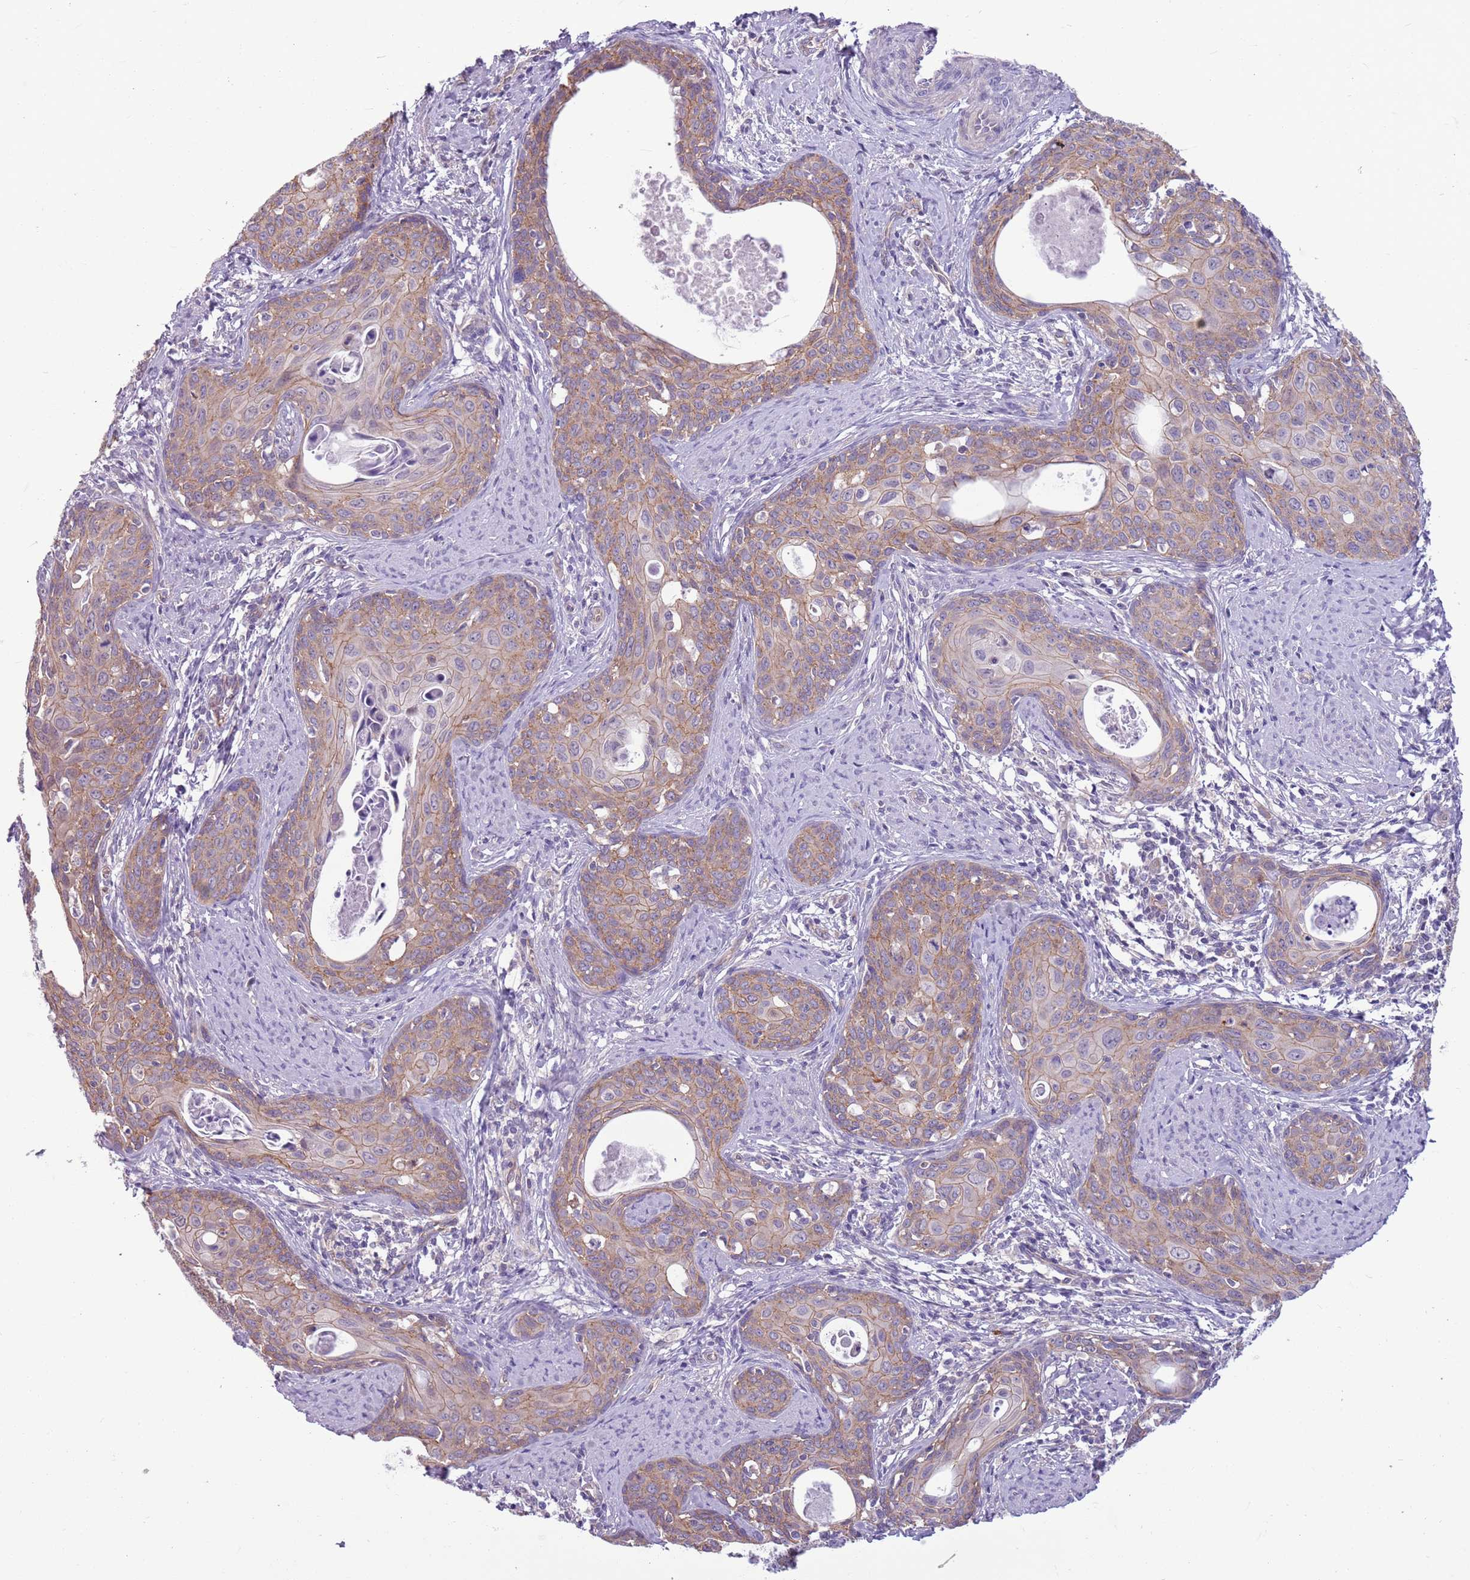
{"staining": {"intensity": "moderate", "quantity": "25%-75%", "location": "cytoplasmic/membranous"}, "tissue": "cervical cancer", "cell_type": "Tumor cells", "image_type": "cancer", "snomed": [{"axis": "morphology", "description": "Squamous cell carcinoma, NOS"}, {"axis": "topography", "description": "Cervix"}], "caption": "Immunohistochemical staining of human cervical cancer reveals medium levels of moderate cytoplasmic/membranous protein staining in approximately 25%-75% of tumor cells. (IHC, brightfield microscopy, high magnification).", "gene": "PARP8", "patient": {"sex": "female", "age": 46}}